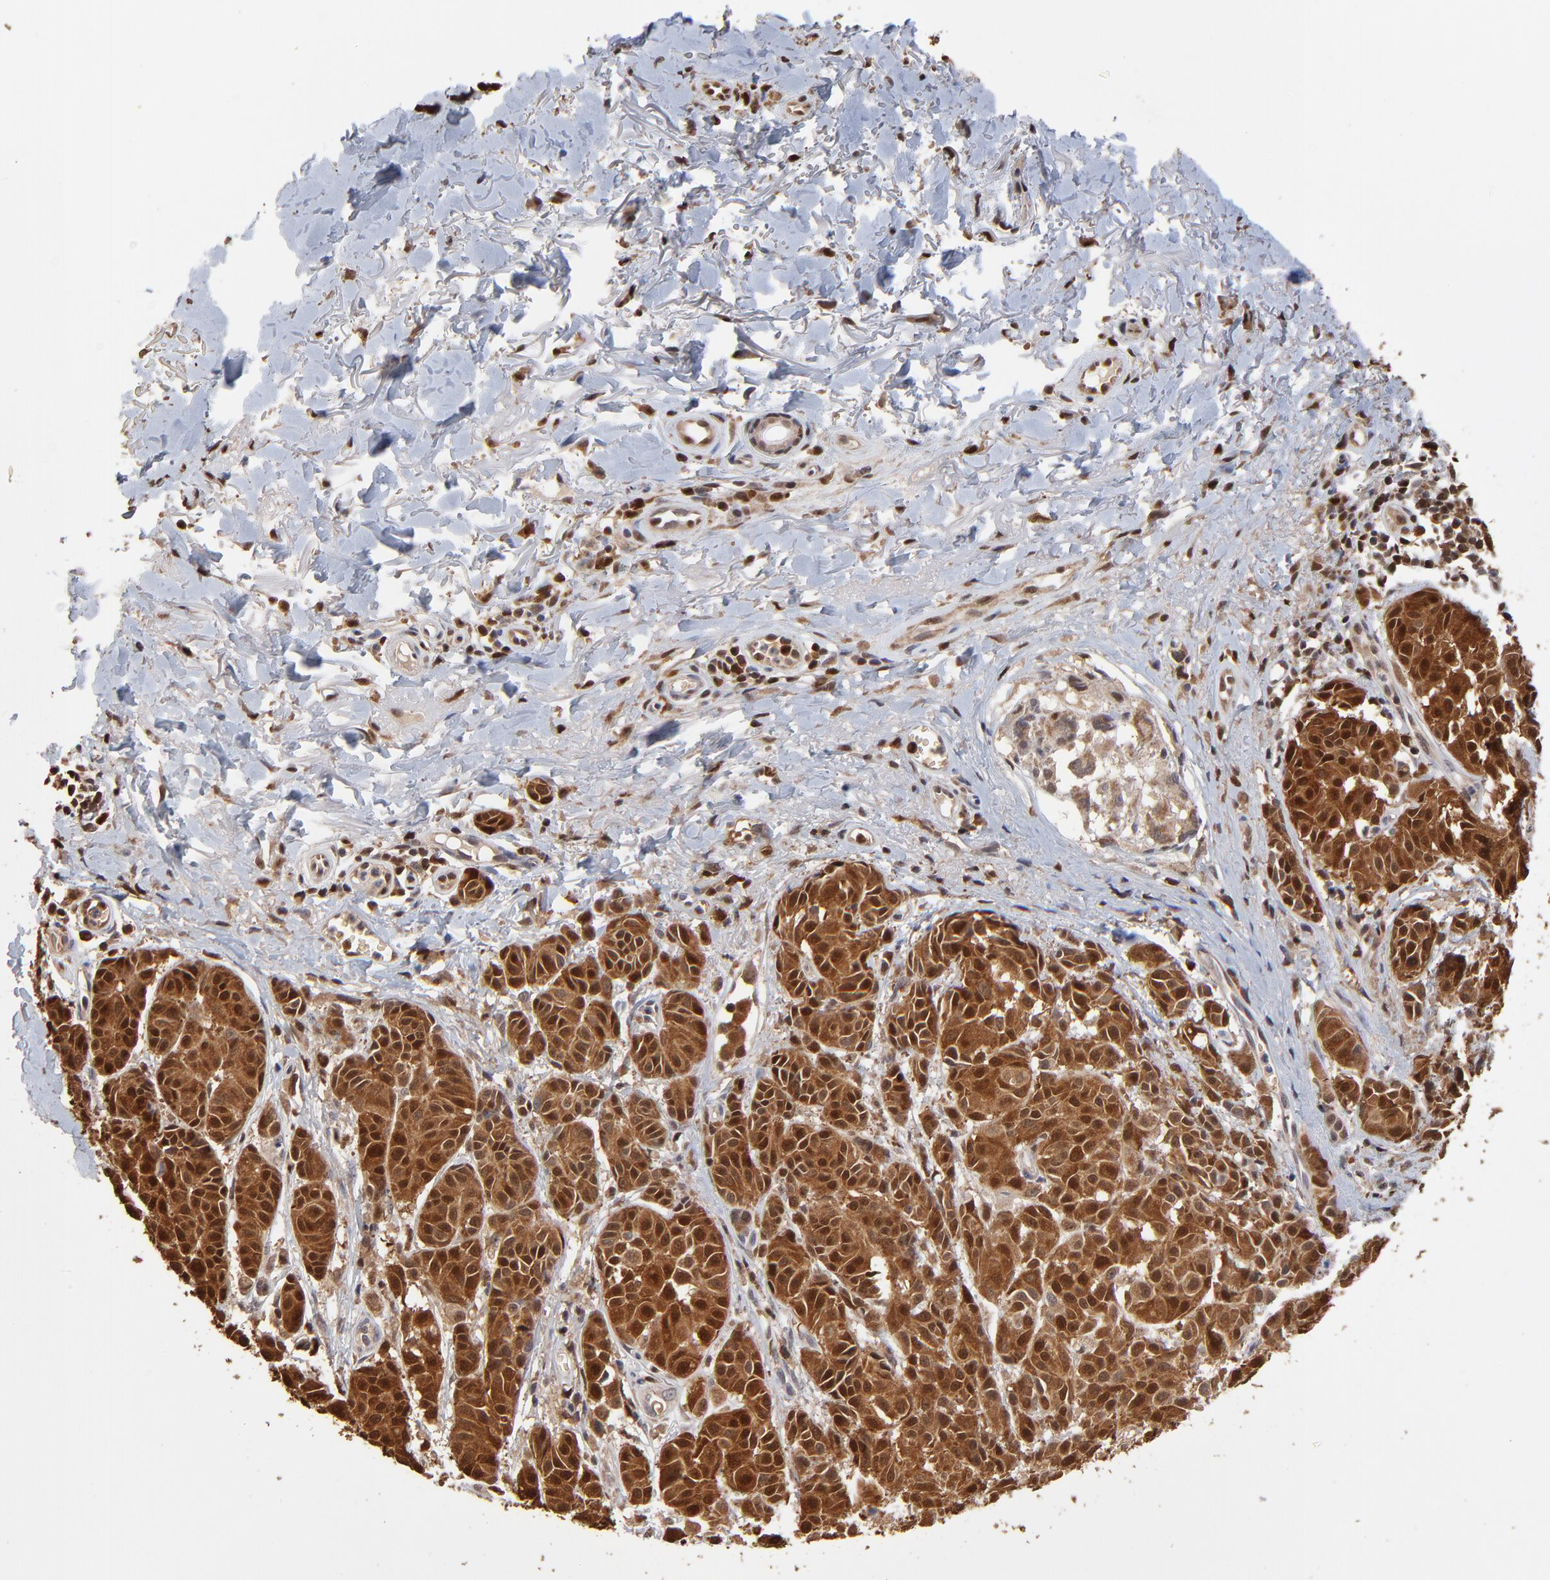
{"staining": {"intensity": "strong", "quantity": ">75%", "location": "cytoplasmic/membranous"}, "tissue": "melanoma", "cell_type": "Tumor cells", "image_type": "cancer", "snomed": [{"axis": "morphology", "description": "Malignant melanoma, NOS"}, {"axis": "topography", "description": "Skin"}], "caption": "Malignant melanoma stained with a brown dye reveals strong cytoplasmic/membranous positive staining in about >75% of tumor cells.", "gene": "CASP1", "patient": {"sex": "male", "age": 76}}